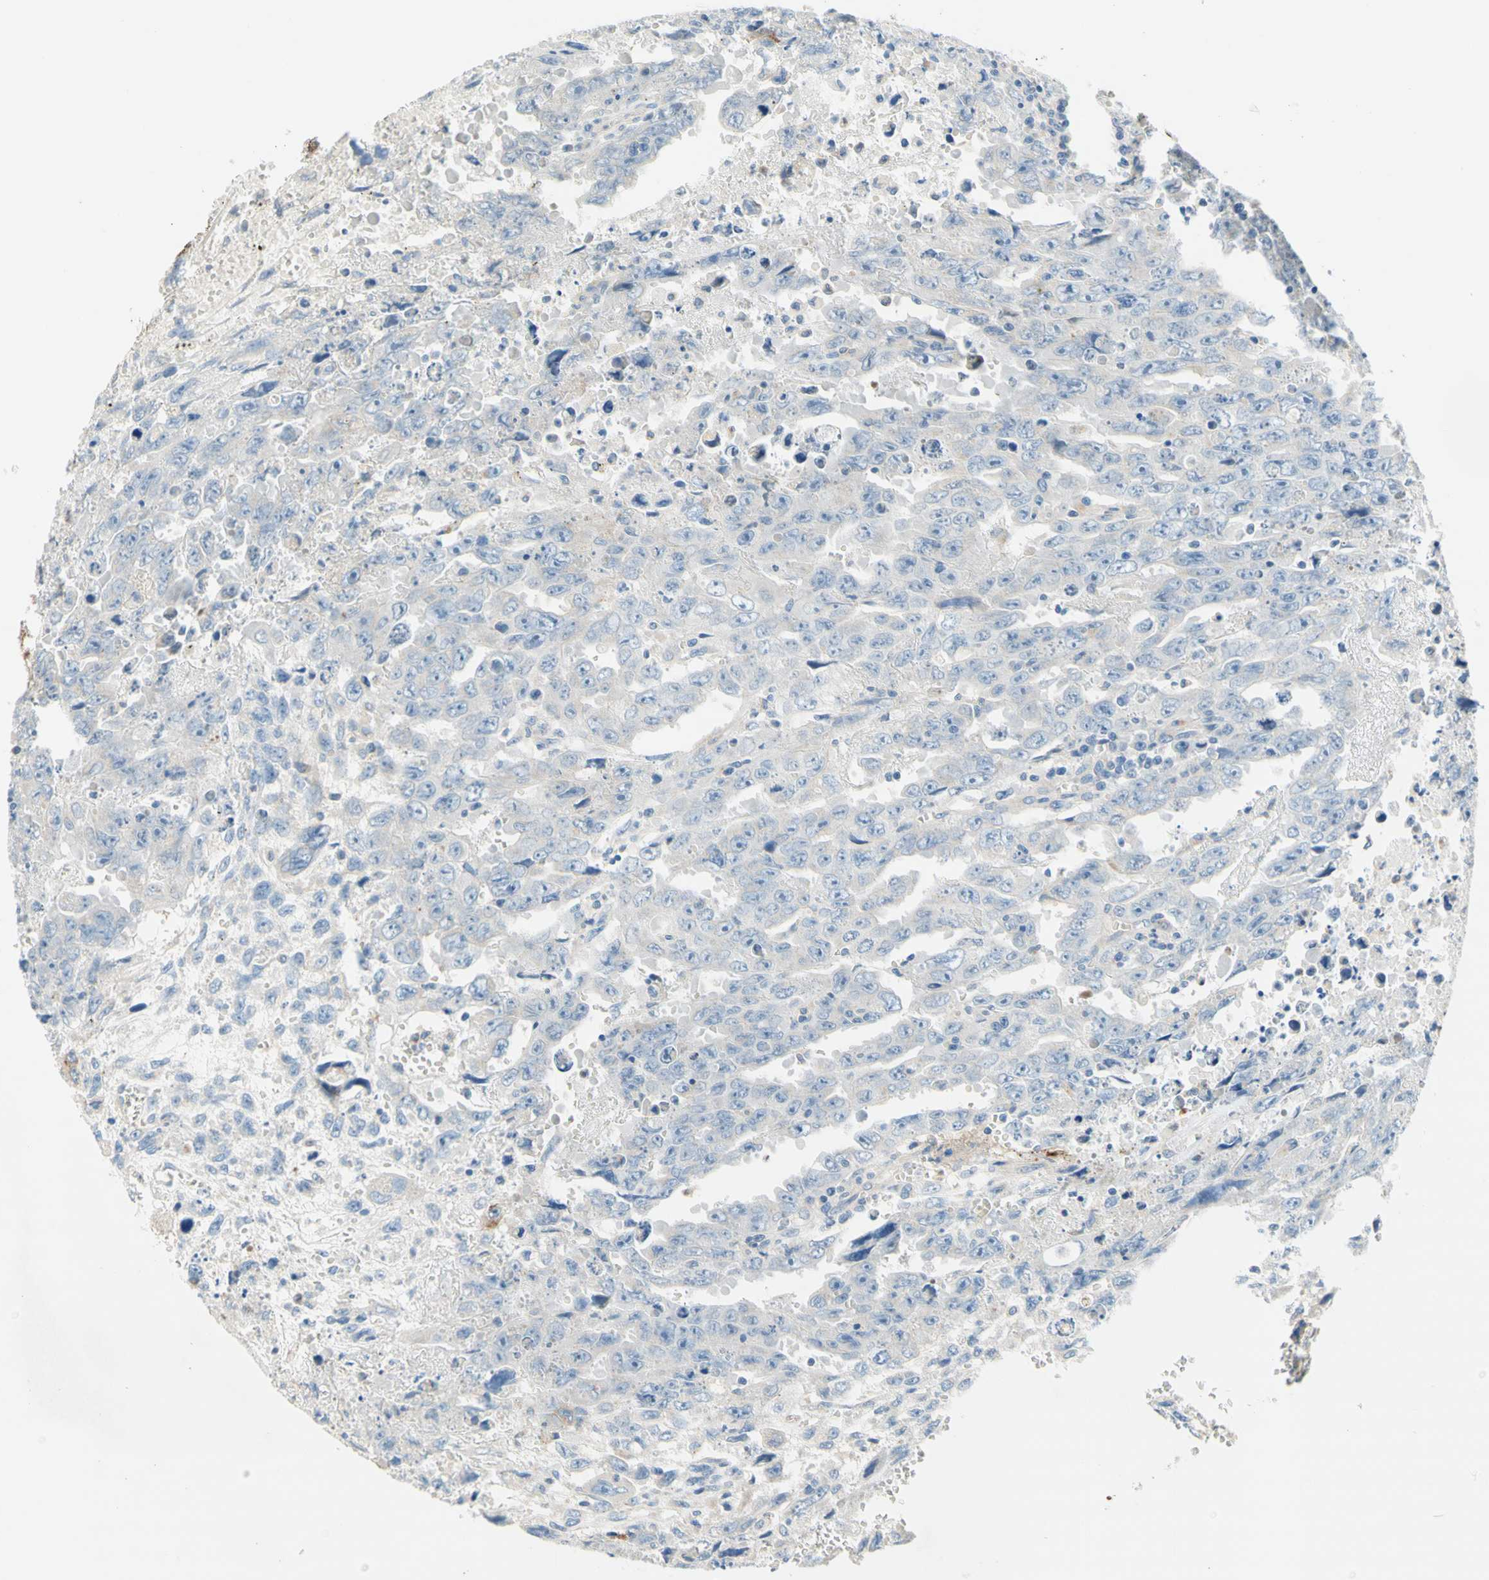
{"staining": {"intensity": "negative", "quantity": "none", "location": "none"}, "tissue": "testis cancer", "cell_type": "Tumor cells", "image_type": "cancer", "snomed": [{"axis": "morphology", "description": "Carcinoma, Embryonal, NOS"}, {"axis": "topography", "description": "Testis"}], "caption": "Tumor cells are negative for protein expression in human testis embryonal carcinoma.", "gene": "F3", "patient": {"sex": "male", "age": 28}}